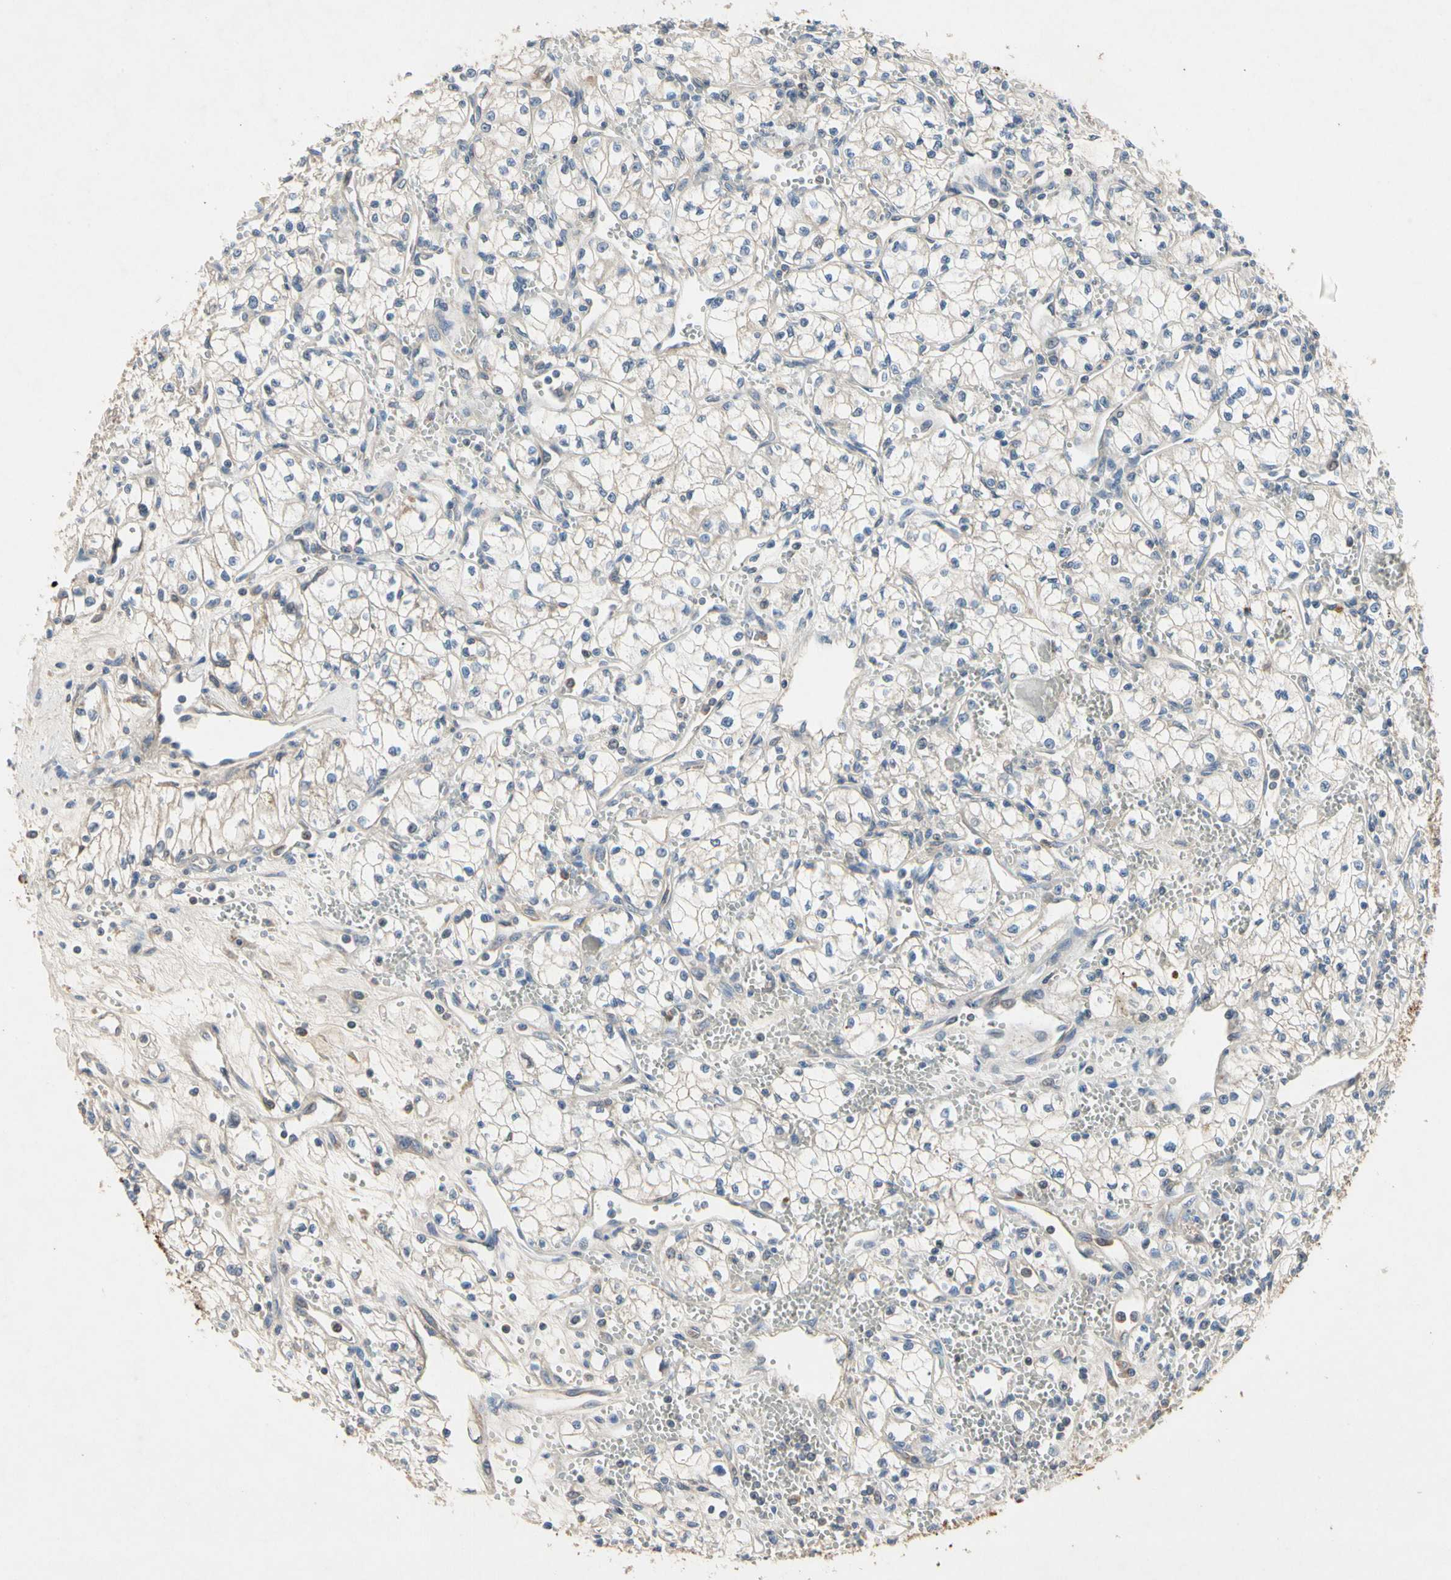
{"staining": {"intensity": "negative", "quantity": "none", "location": "none"}, "tissue": "renal cancer", "cell_type": "Tumor cells", "image_type": "cancer", "snomed": [{"axis": "morphology", "description": "Normal tissue, NOS"}, {"axis": "morphology", "description": "Adenocarcinoma, NOS"}, {"axis": "topography", "description": "Kidney"}], "caption": "Immunohistochemistry (IHC) of renal cancer reveals no expression in tumor cells.", "gene": "CRTAC1", "patient": {"sex": "male", "age": 59}}